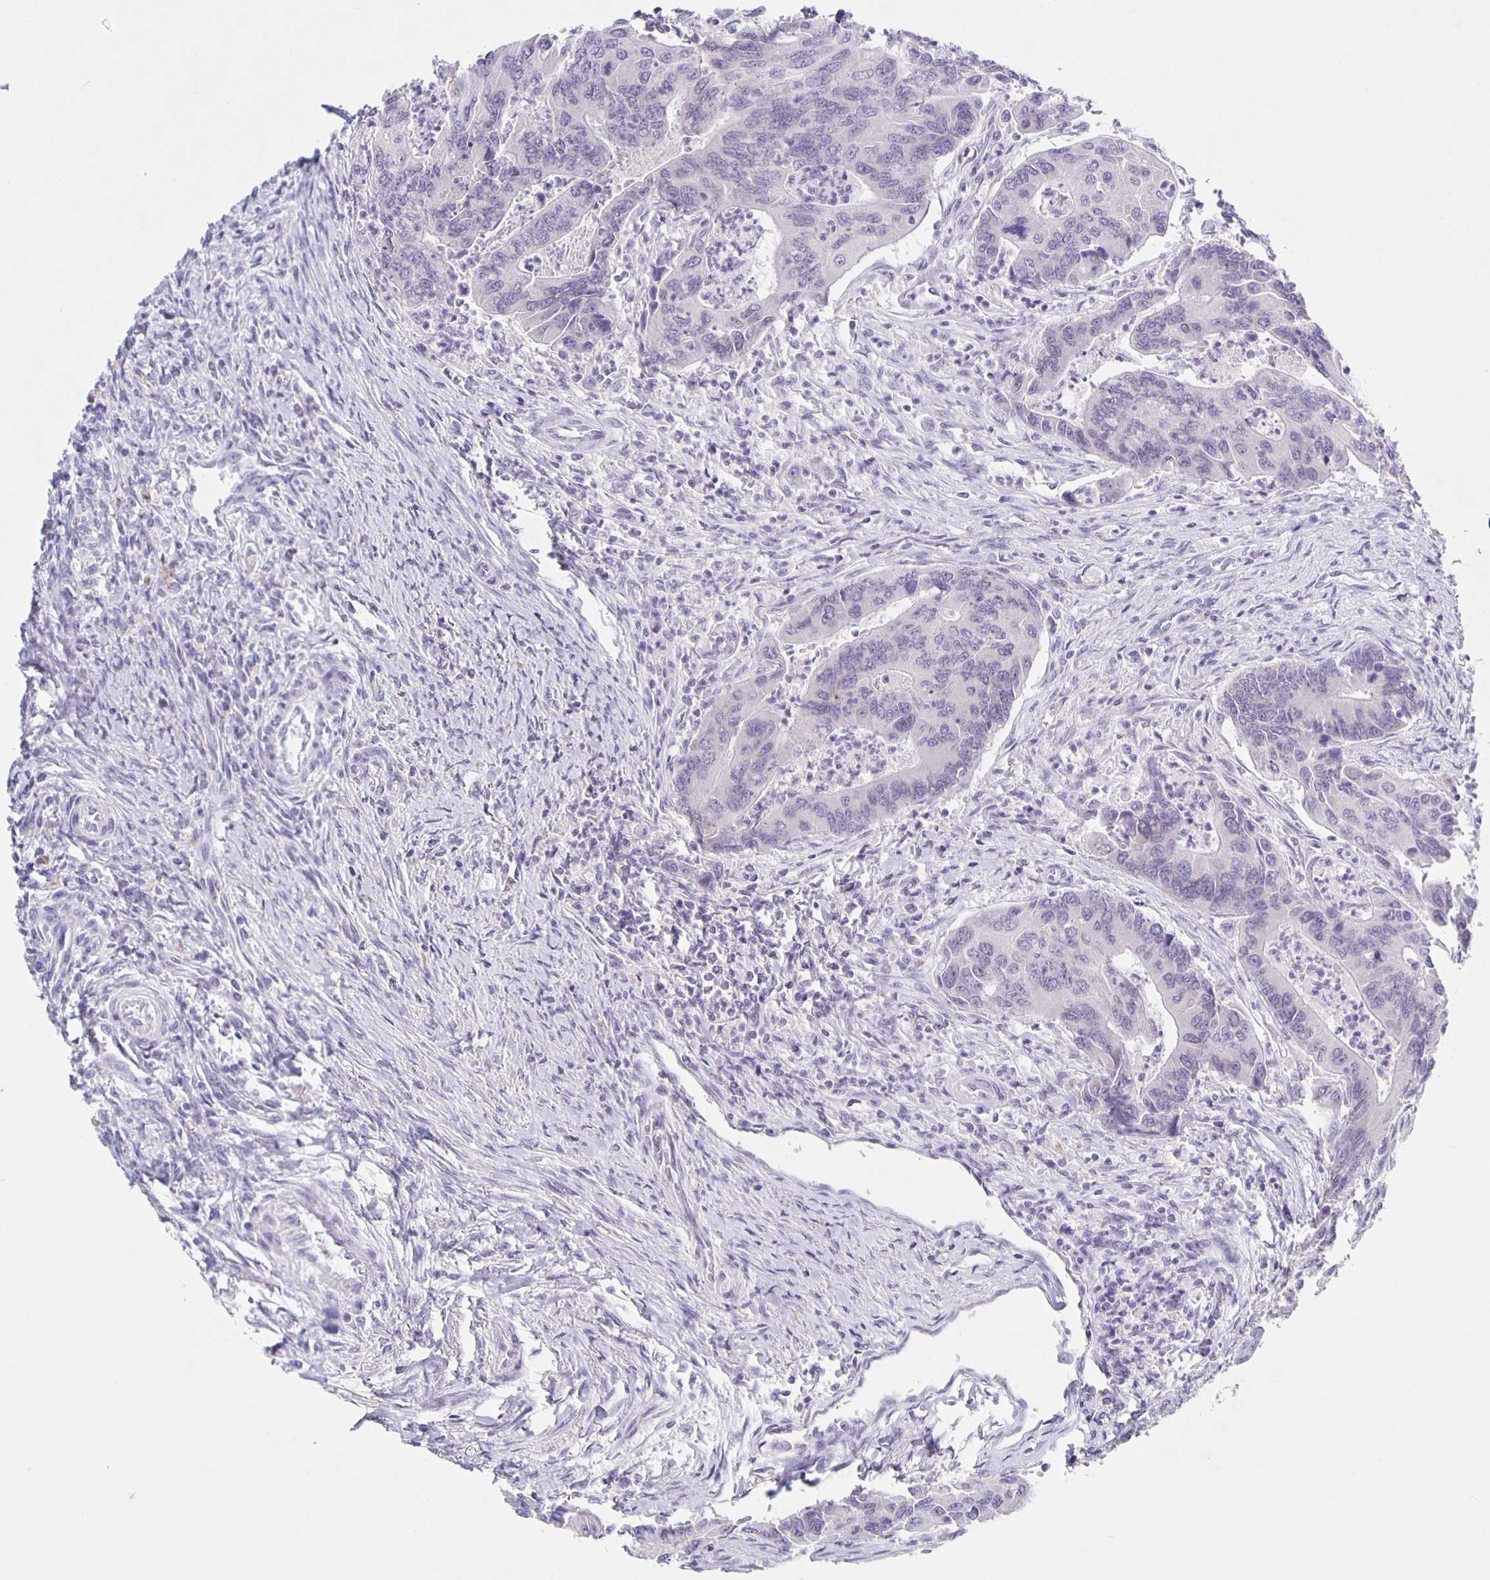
{"staining": {"intensity": "negative", "quantity": "none", "location": "none"}, "tissue": "colorectal cancer", "cell_type": "Tumor cells", "image_type": "cancer", "snomed": [{"axis": "morphology", "description": "Adenocarcinoma, NOS"}, {"axis": "topography", "description": "Colon"}], "caption": "IHC of adenocarcinoma (colorectal) exhibits no staining in tumor cells. The staining is performed using DAB brown chromogen with nuclei counter-stained in using hematoxylin.", "gene": "CARNS1", "patient": {"sex": "female", "age": 67}}